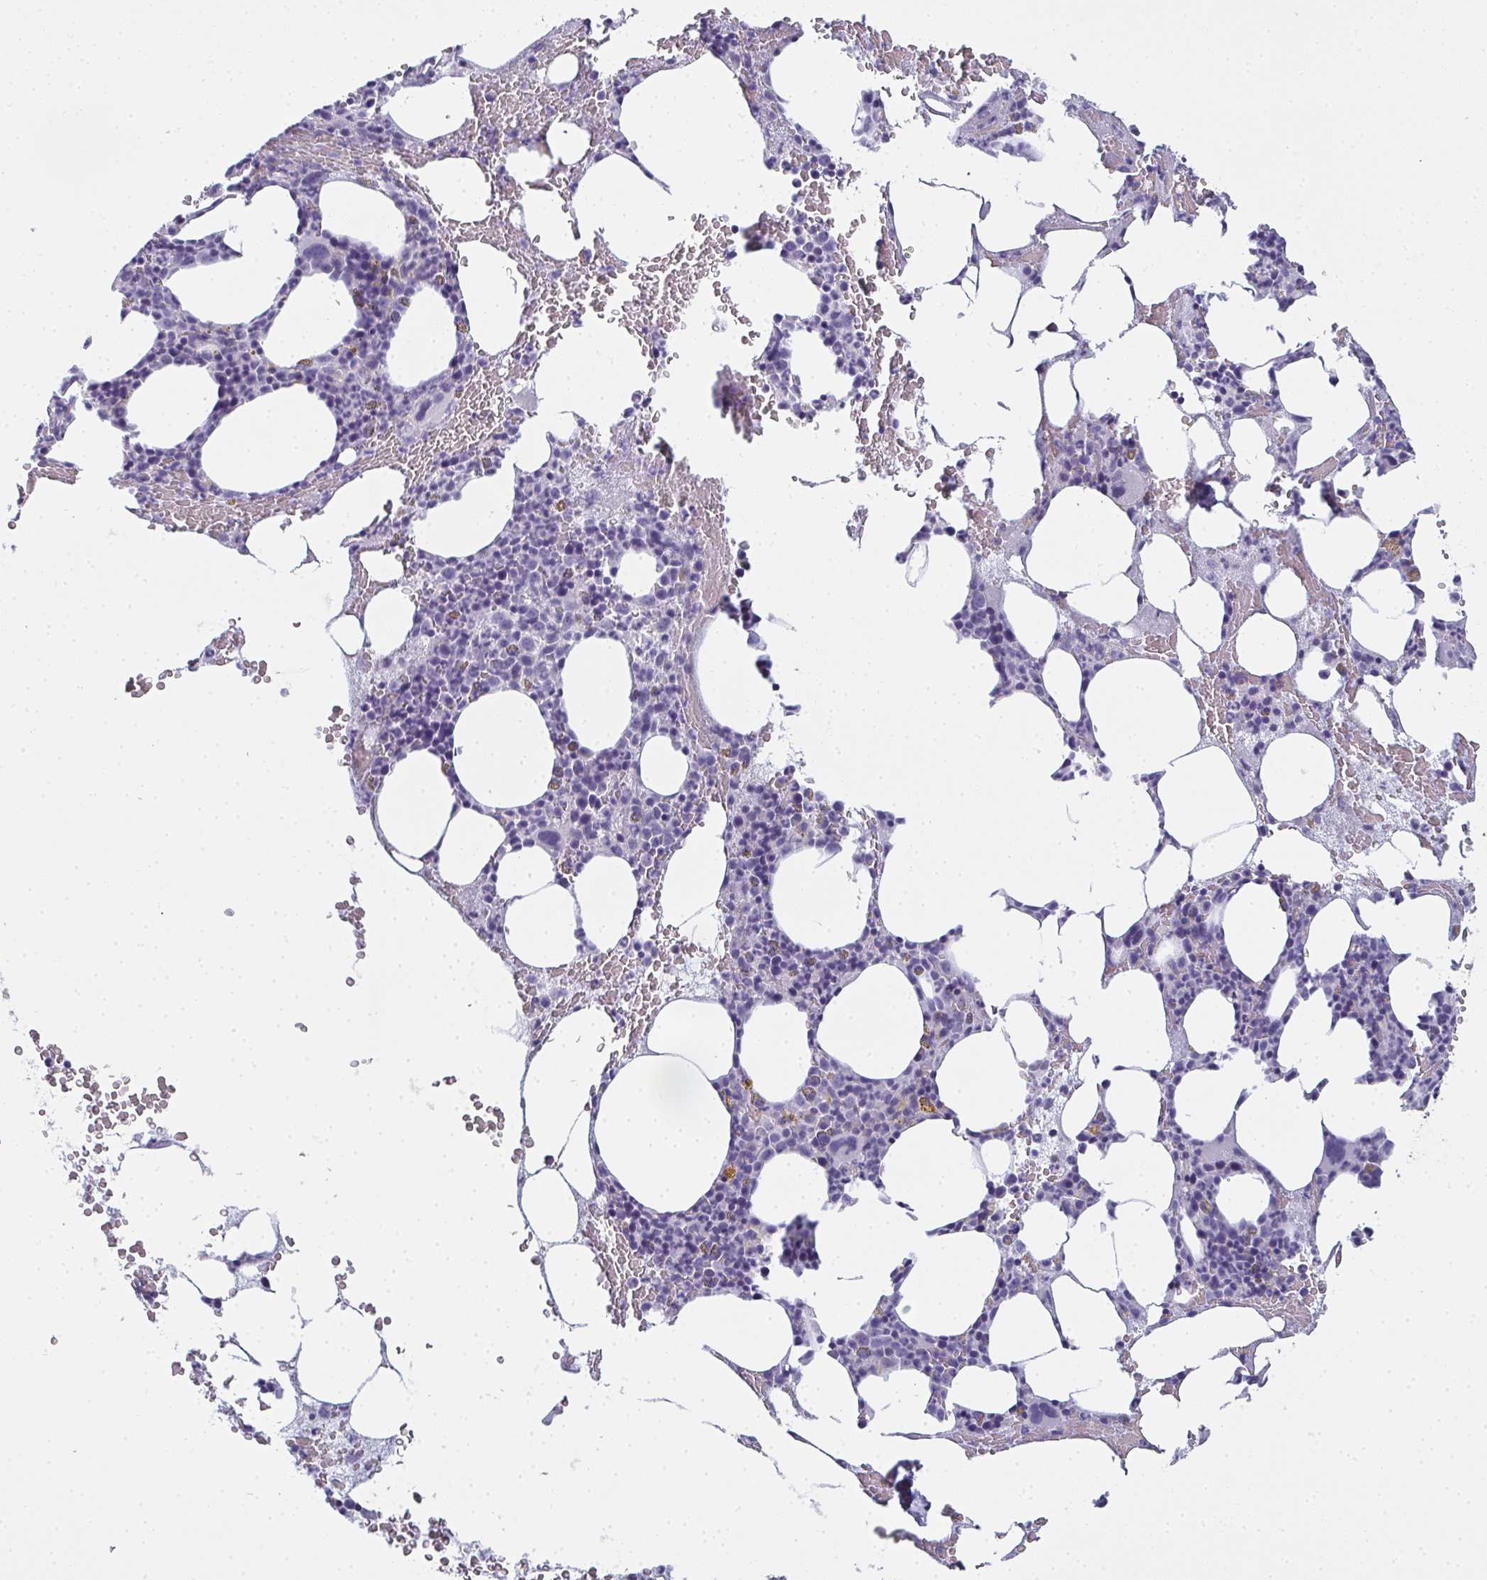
{"staining": {"intensity": "negative", "quantity": "none", "location": "none"}, "tissue": "bone marrow", "cell_type": "Hematopoietic cells", "image_type": "normal", "snomed": [{"axis": "morphology", "description": "Normal tissue, NOS"}, {"axis": "topography", "description": "Bone marrow"}], "caption": "A high-resolution image shows immunohistochemistry staining of benign bone marrow, which displays no significant staining in hematopoietic cells.", "gene": "SLC36A2", "patient": {"sex": "male", "age": 89}}